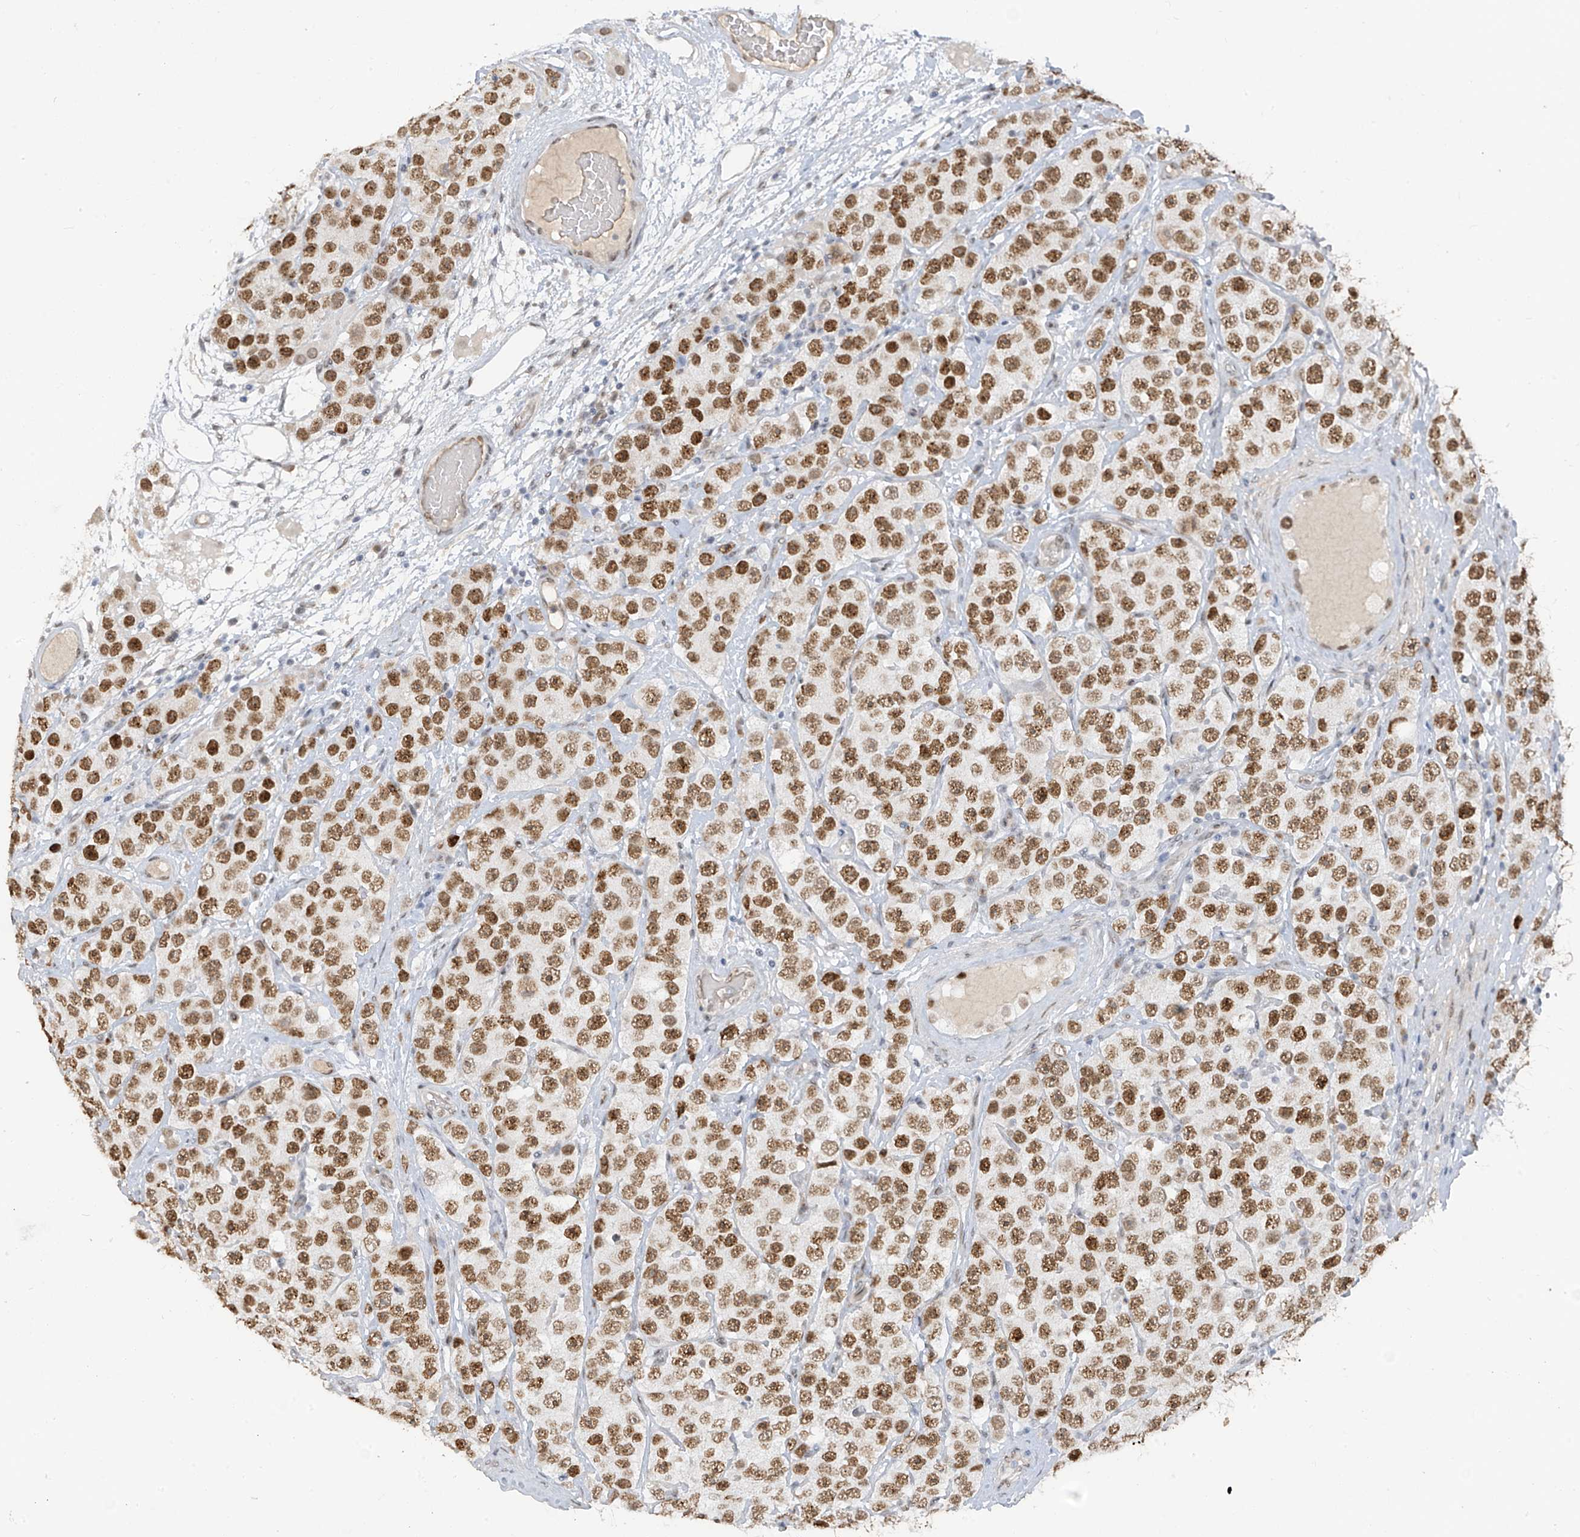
{"staining": {"intensity": "moderate", "quantity": ">75%", "location": "nuclear"}, "tissue": "testis cancer", "cell_type": "Tumor cells", "image_type": "cancer", "snomed": [{"axis": "morphology", "description": "Seminoma, NOS"}, {"axis": "topography", "description": "Testis"}], "caption": "About >75% of tumor cells in seminoma (testis) show moderate nuclear protein positivity as visualized by brown immunohistochemical staining.", "gene": "MCM9", "patient": {"sex": "male", "age": 28}}